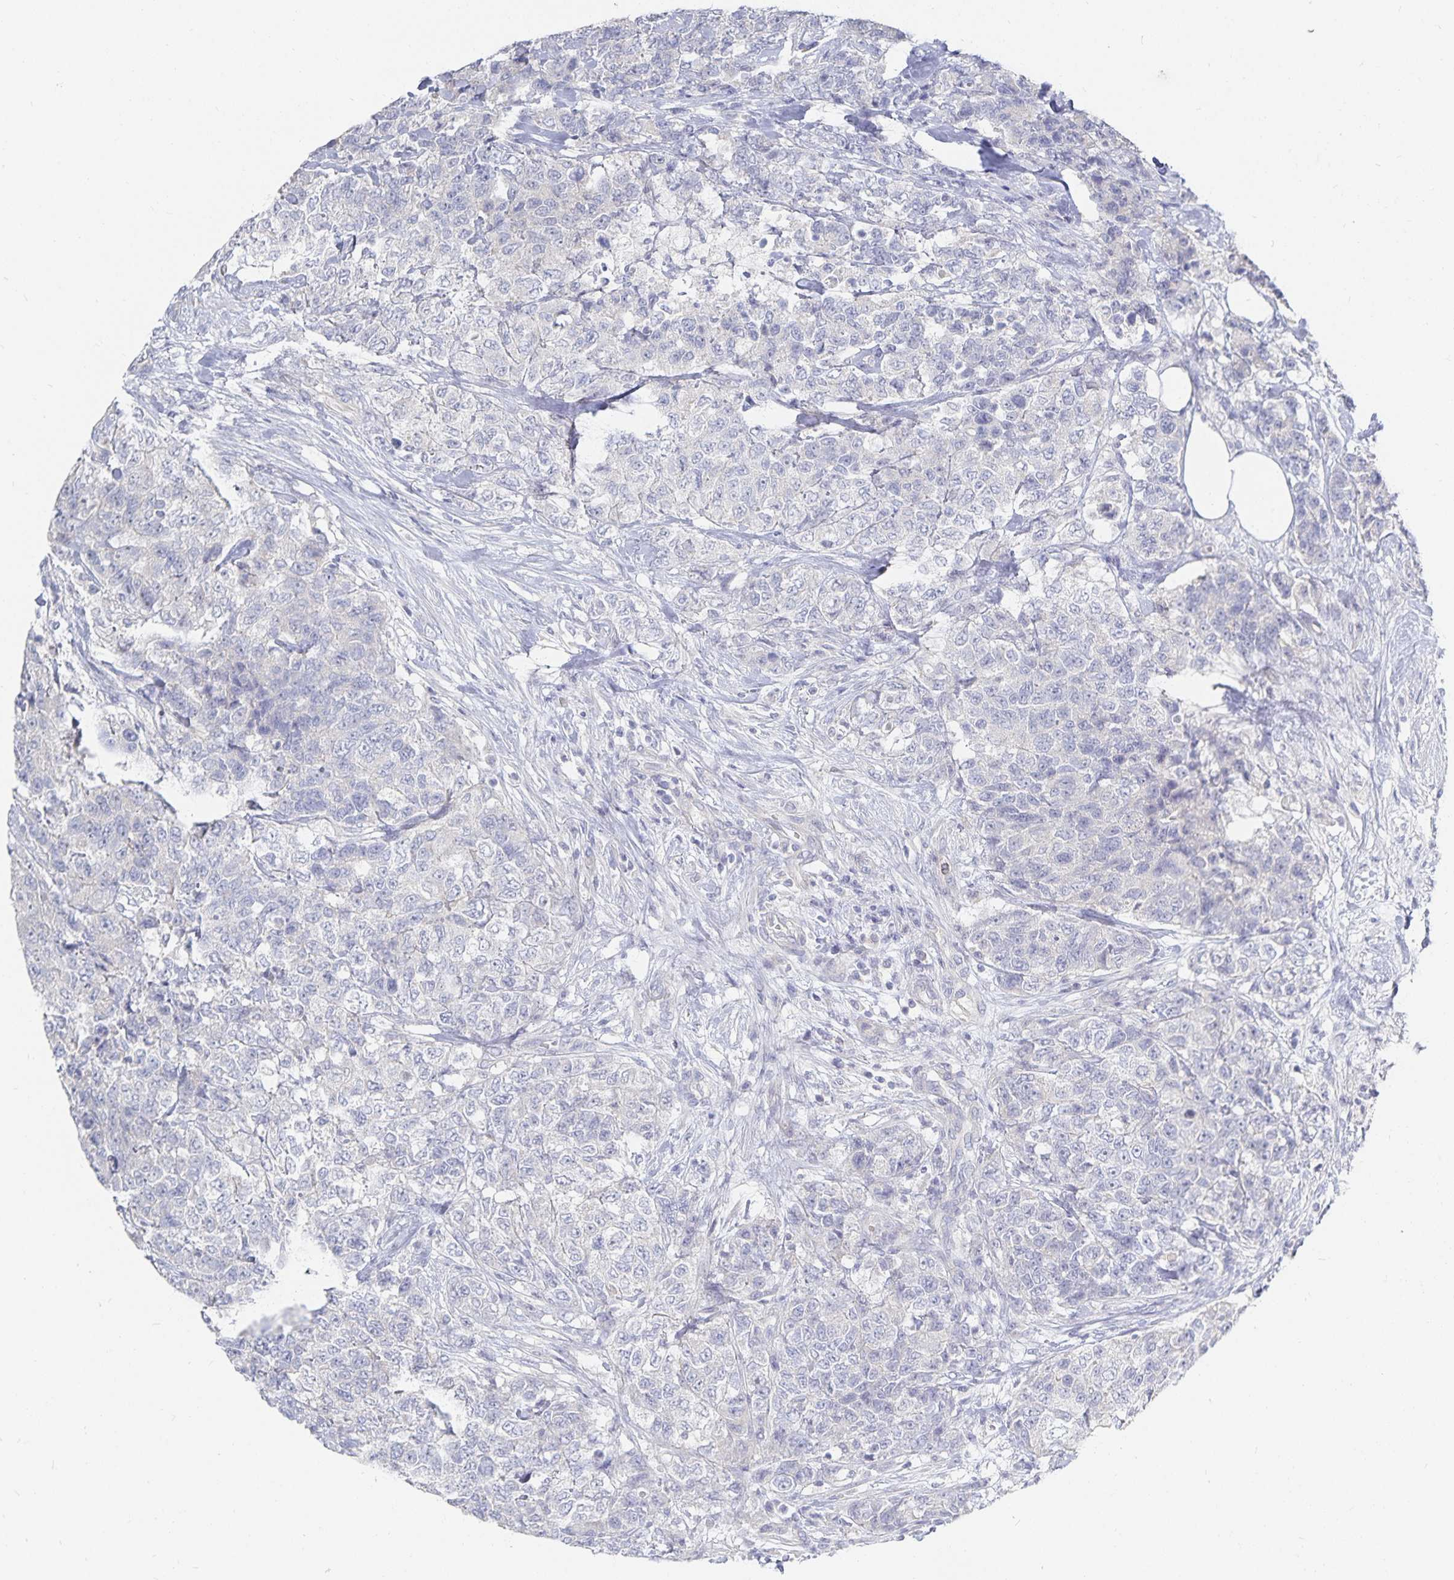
{"staining": {"intensity": "negative", "quantity": "none", "location": "none"}, "tissue": "urothelial cancer", "cell_type": "Tumor cells", "image_type": "cancer", "snomed": [{"axis": "morphology", "description": "Urothelial carcinoma, High grade"}, {"axis": "topography", "description": "Urinary bladder"}], "caption": "Urothelial cancer stained for a protein using immunohistochemistry (IHC) reveals no expression tumor cells.", "gene": "DNAH9", "patient": {"sex": "female", "age": 78}}